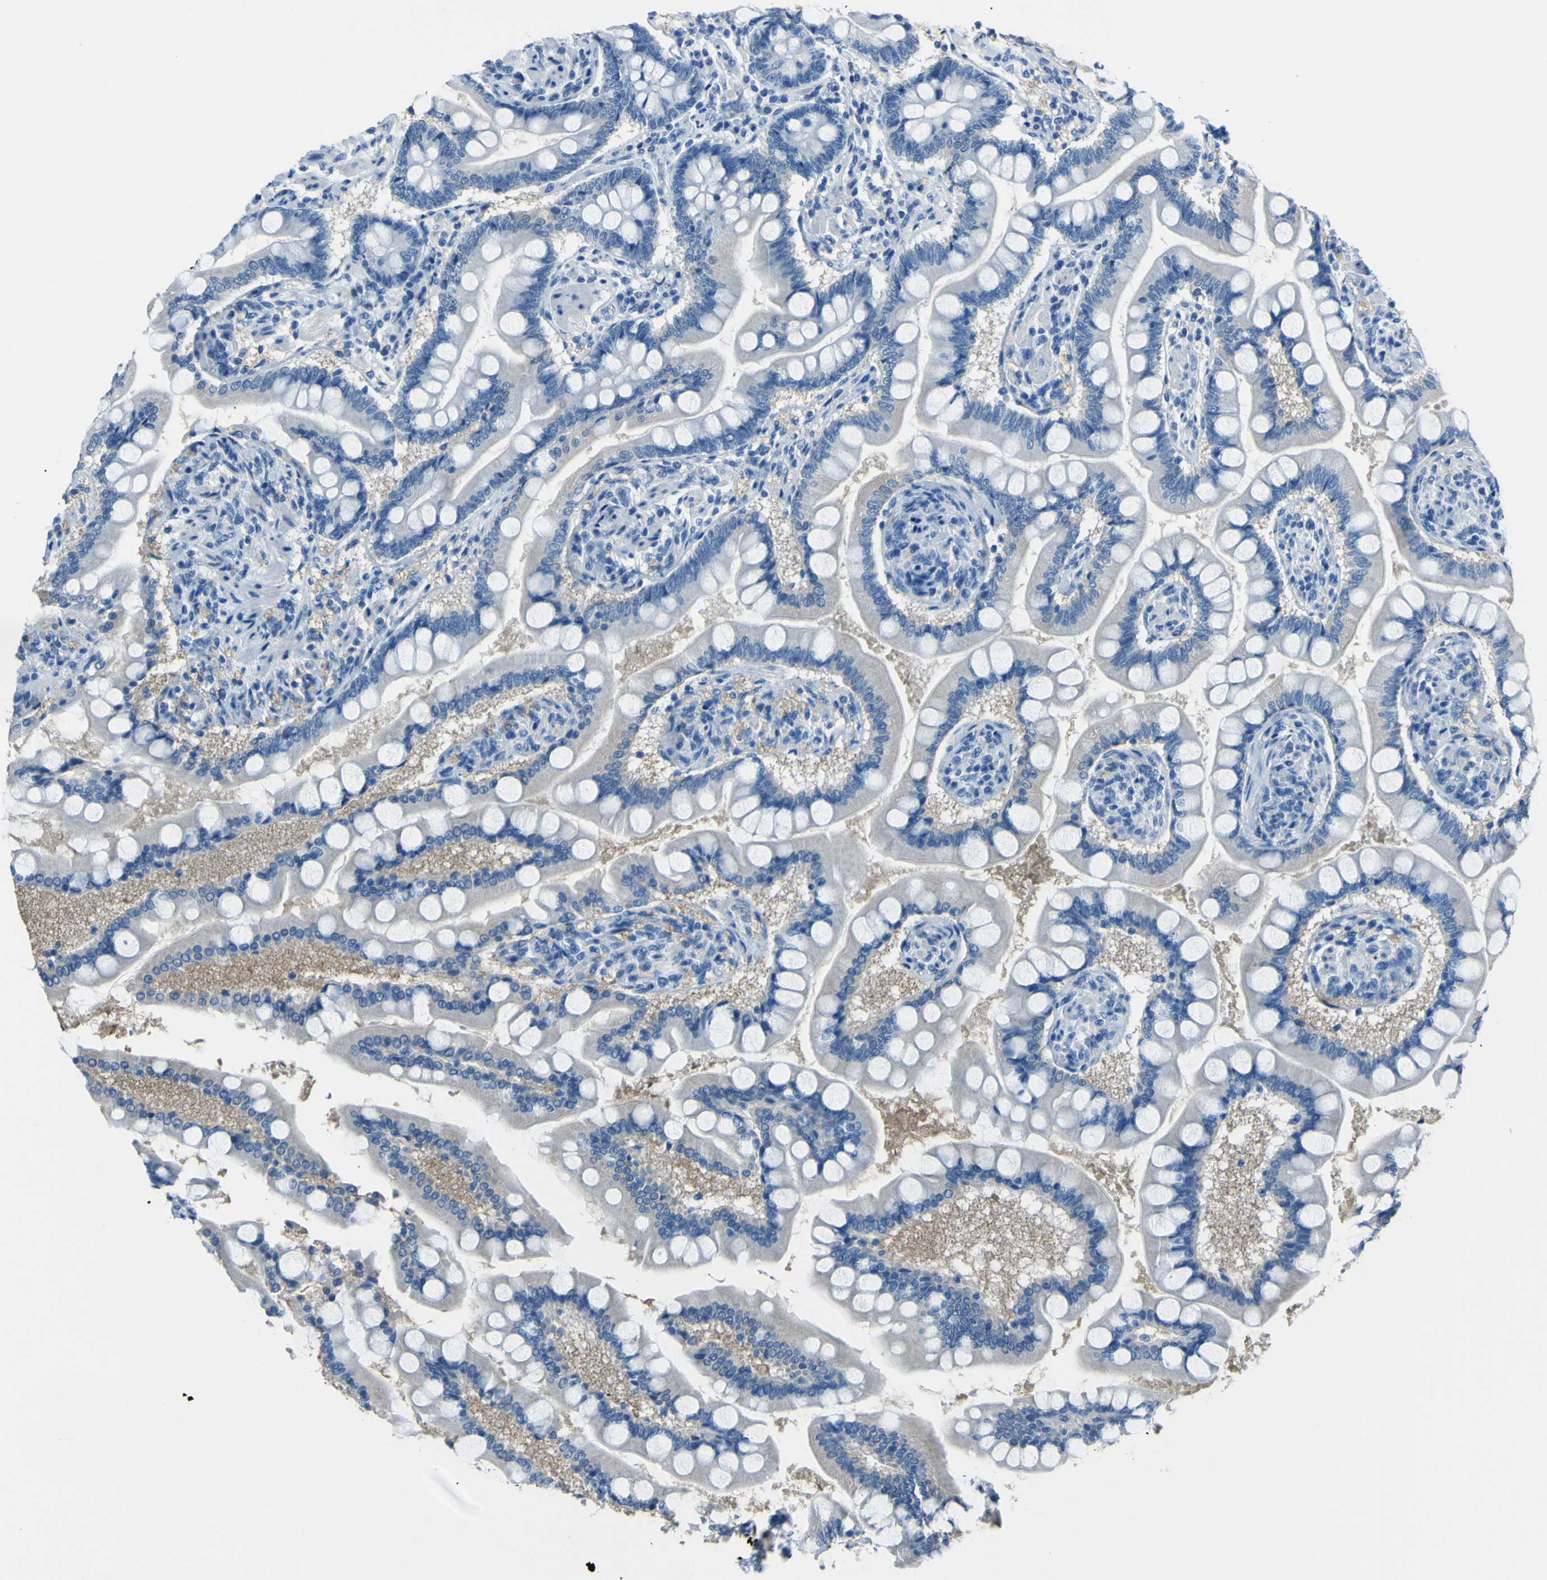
{"staining": {"intensity": "negative", "quantity": "none", "location": "none"}, "tissue": "small intestine", "cell_type": "Glandular cells", "image_type": "normal", "snomed": [{"axis": "morphology", "description": "Normal tissue, NOS"}, {"axis": "topography", "description": "Small intestine"}], "caption": "Immunohistochemical staining of benign small intestine reveals no significant expression in glandular cells. (Brightfield microscopy of DAB (3,3'-diaminobenzidine) IHC at high magnification).", "gene": "PHKG1", "patient": {"sex": "male", "age": 41}}